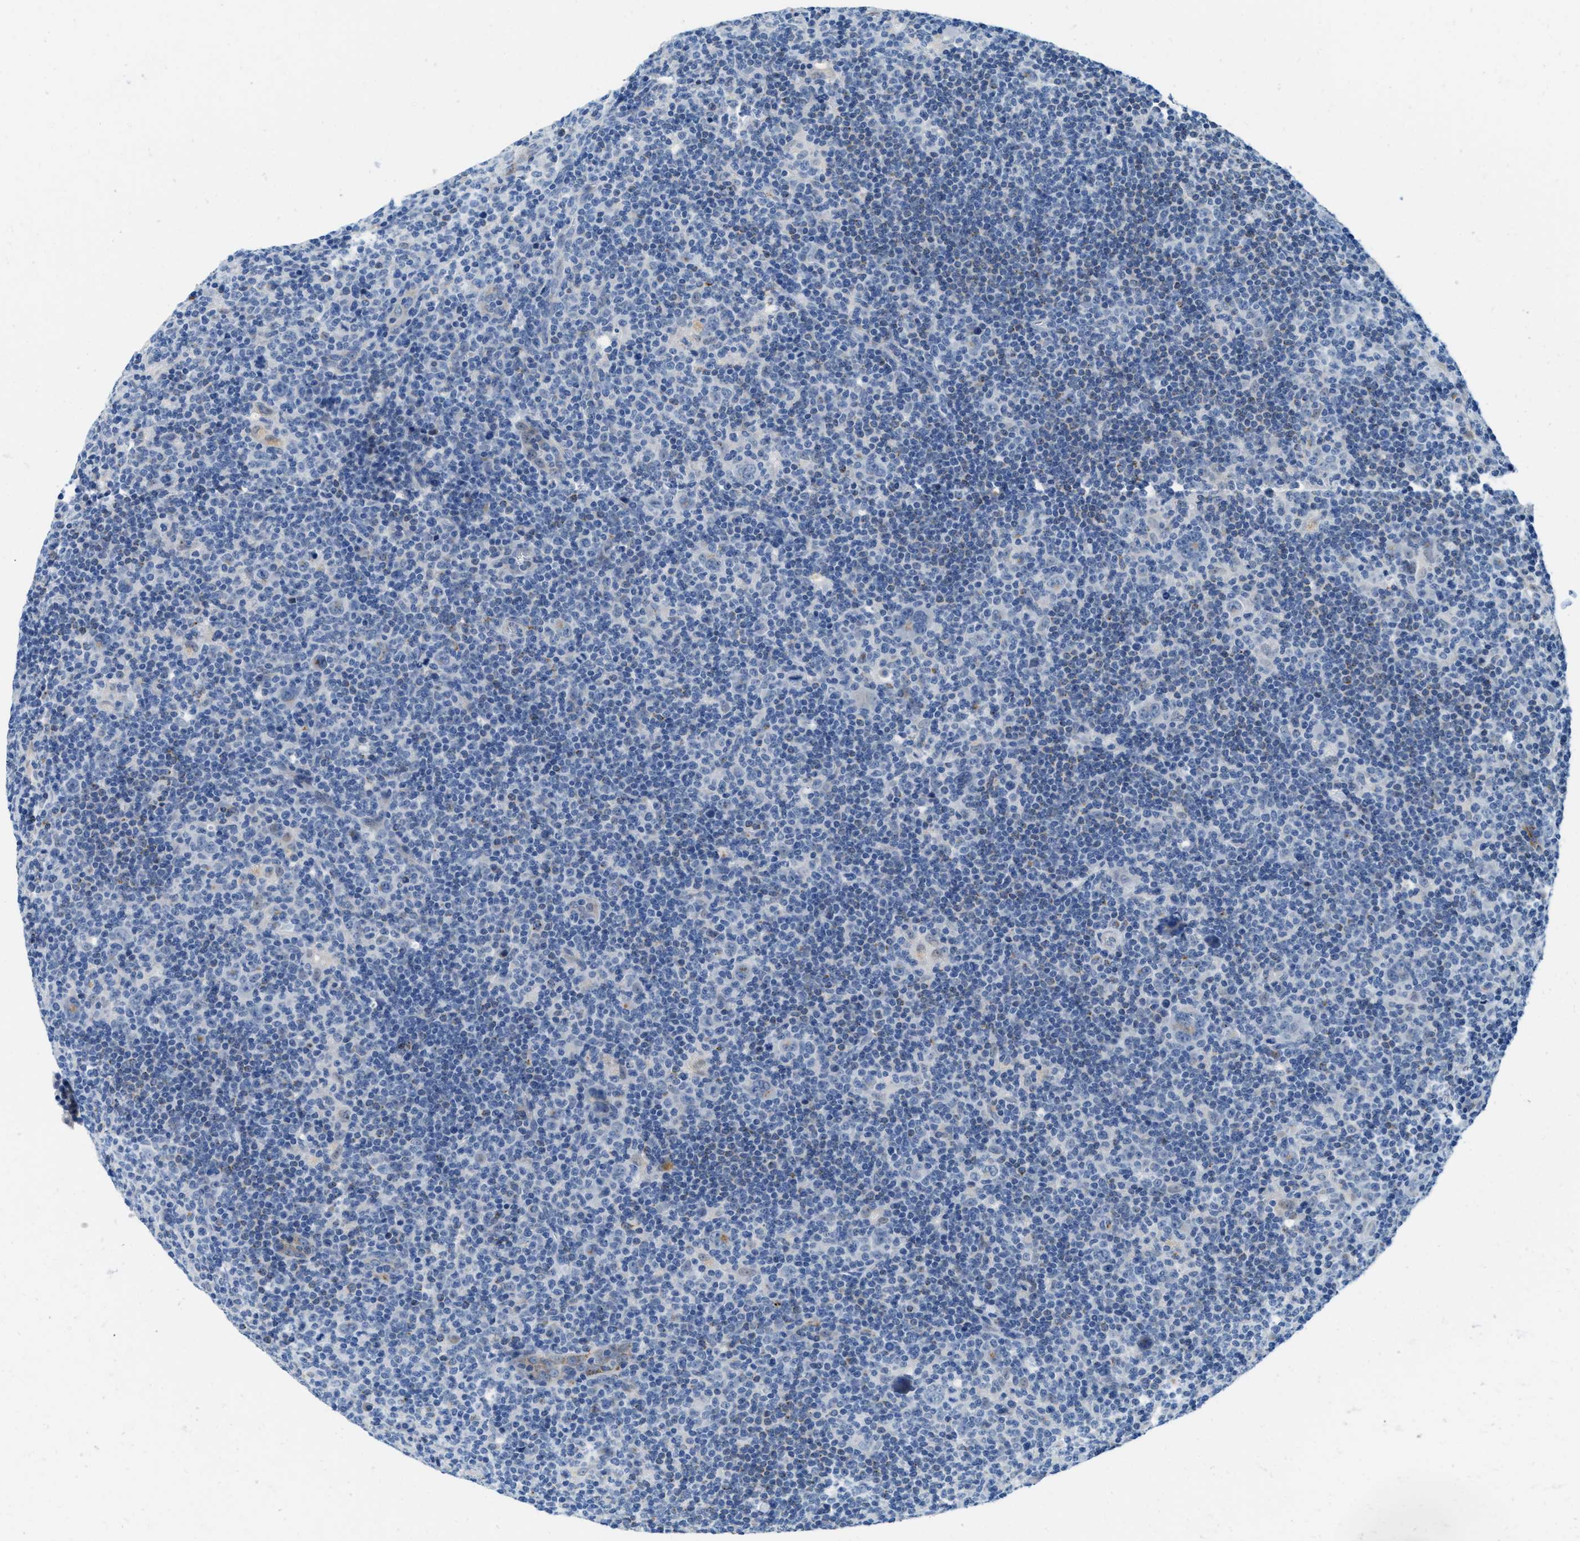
{"staining": {"intensity": "negative", "quantity": "none", "location": "none"}, "tissue": "lymphoma", "cell_type": "Tumor cells", "image_type": "cancer", "snomed": [{"axis": "morphology", "description": "Hodgkin's disease, NOS"}, {"axis": "topography", "description": "Lymph node"}], "caption": "Tumor cells show no significant positivity in lymphoma.", "gene": "TSPAN3", "patient": {"sex": "female", "age": 57}}